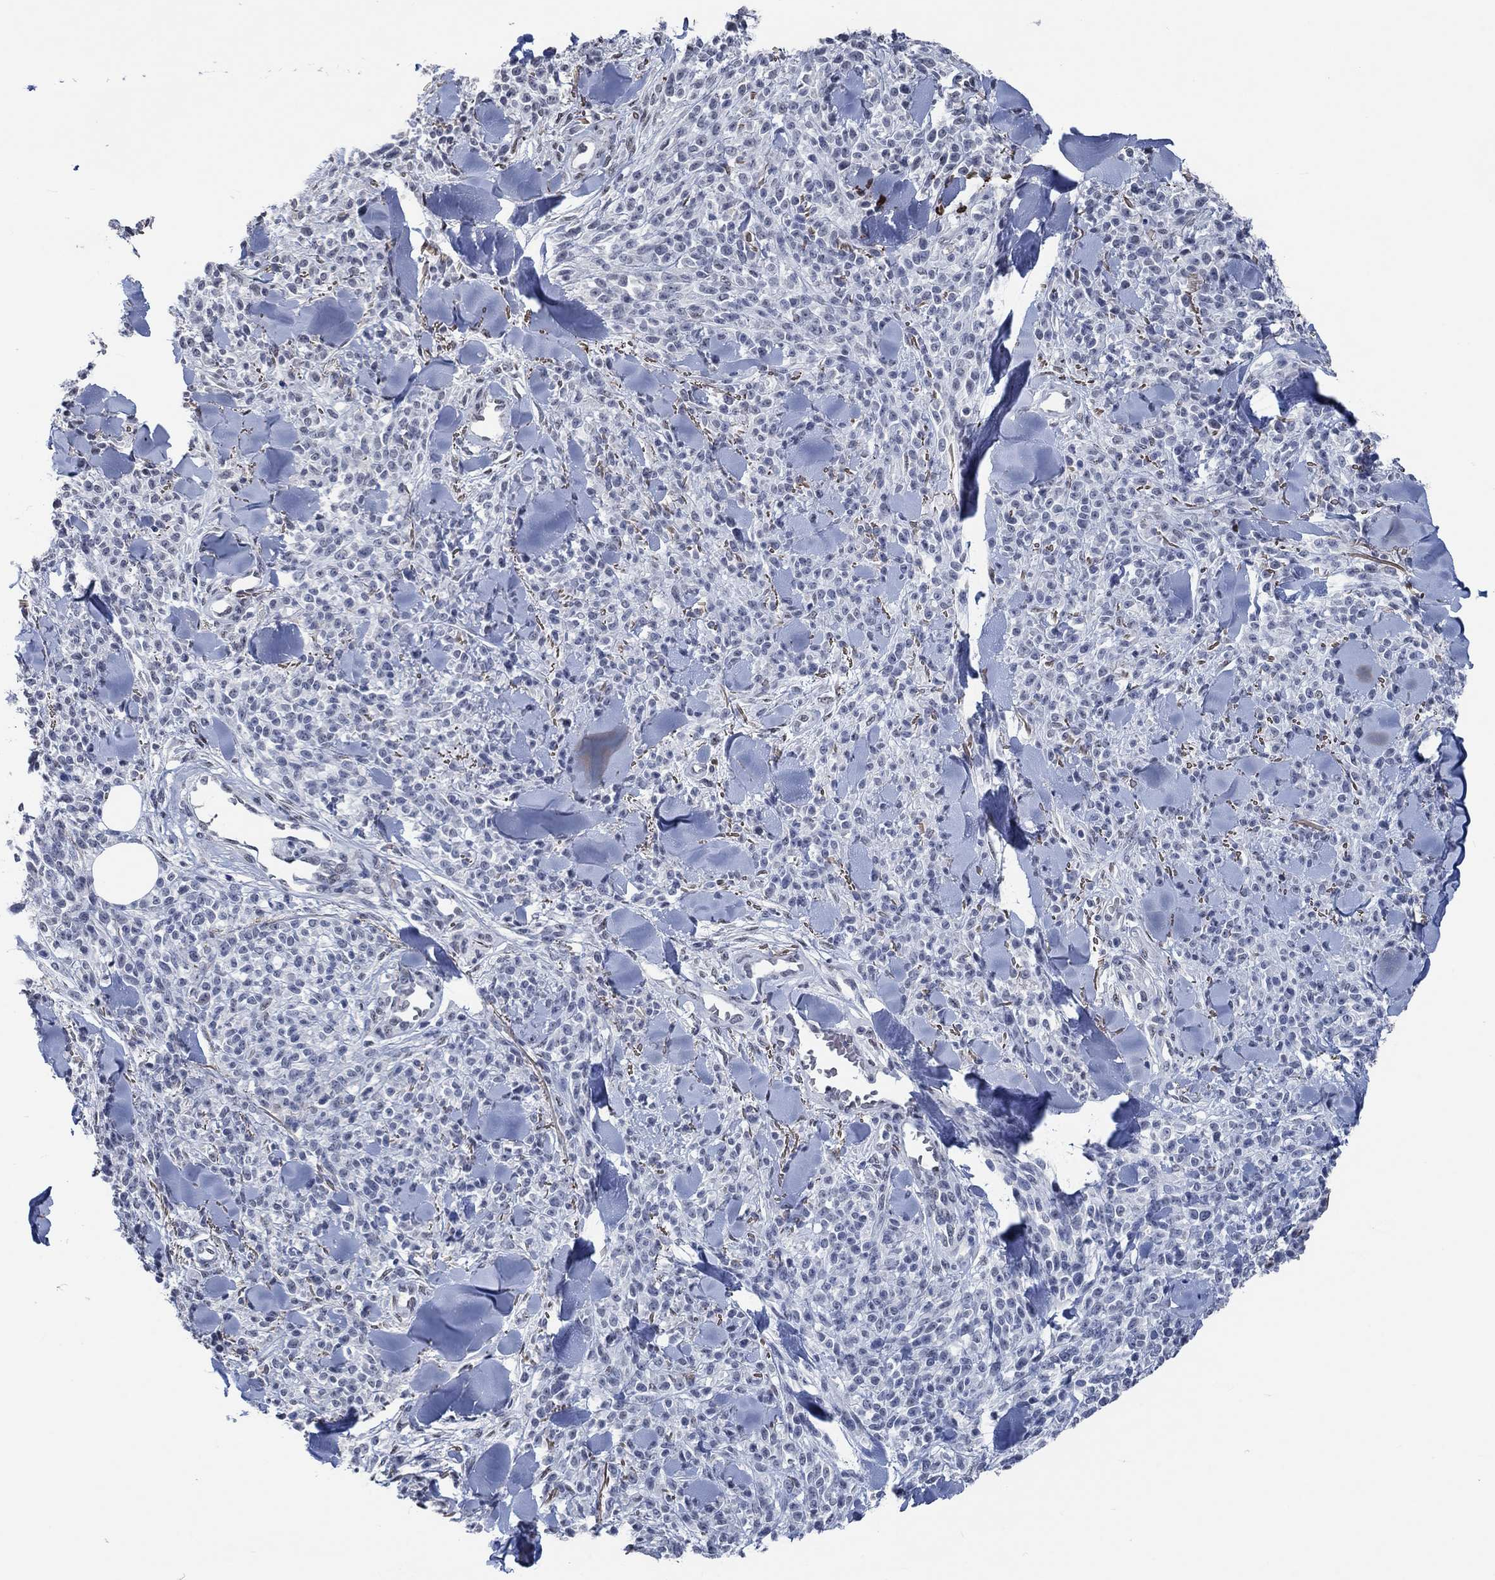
{"staining": {"intensity": "negative", "quantity": "none", "location": "none"}, "tissue": "melanoma", "cell_type": "Tumor cells", "image_type": "cancer", "snomed": [{"axis": "morphology", "description": "Malignant melanoma, NOS"}, {"axis": "topography", "description": "Skin"}, {"axis": "topography", "description": "Skin of trunk"}], "caption": "This is an immunohistochemistry histopathology image of malignant melanoma. There is no expression in tumor cells.", "gene": "OBSCN", "patient": {"sex": "male", "age": 74}}